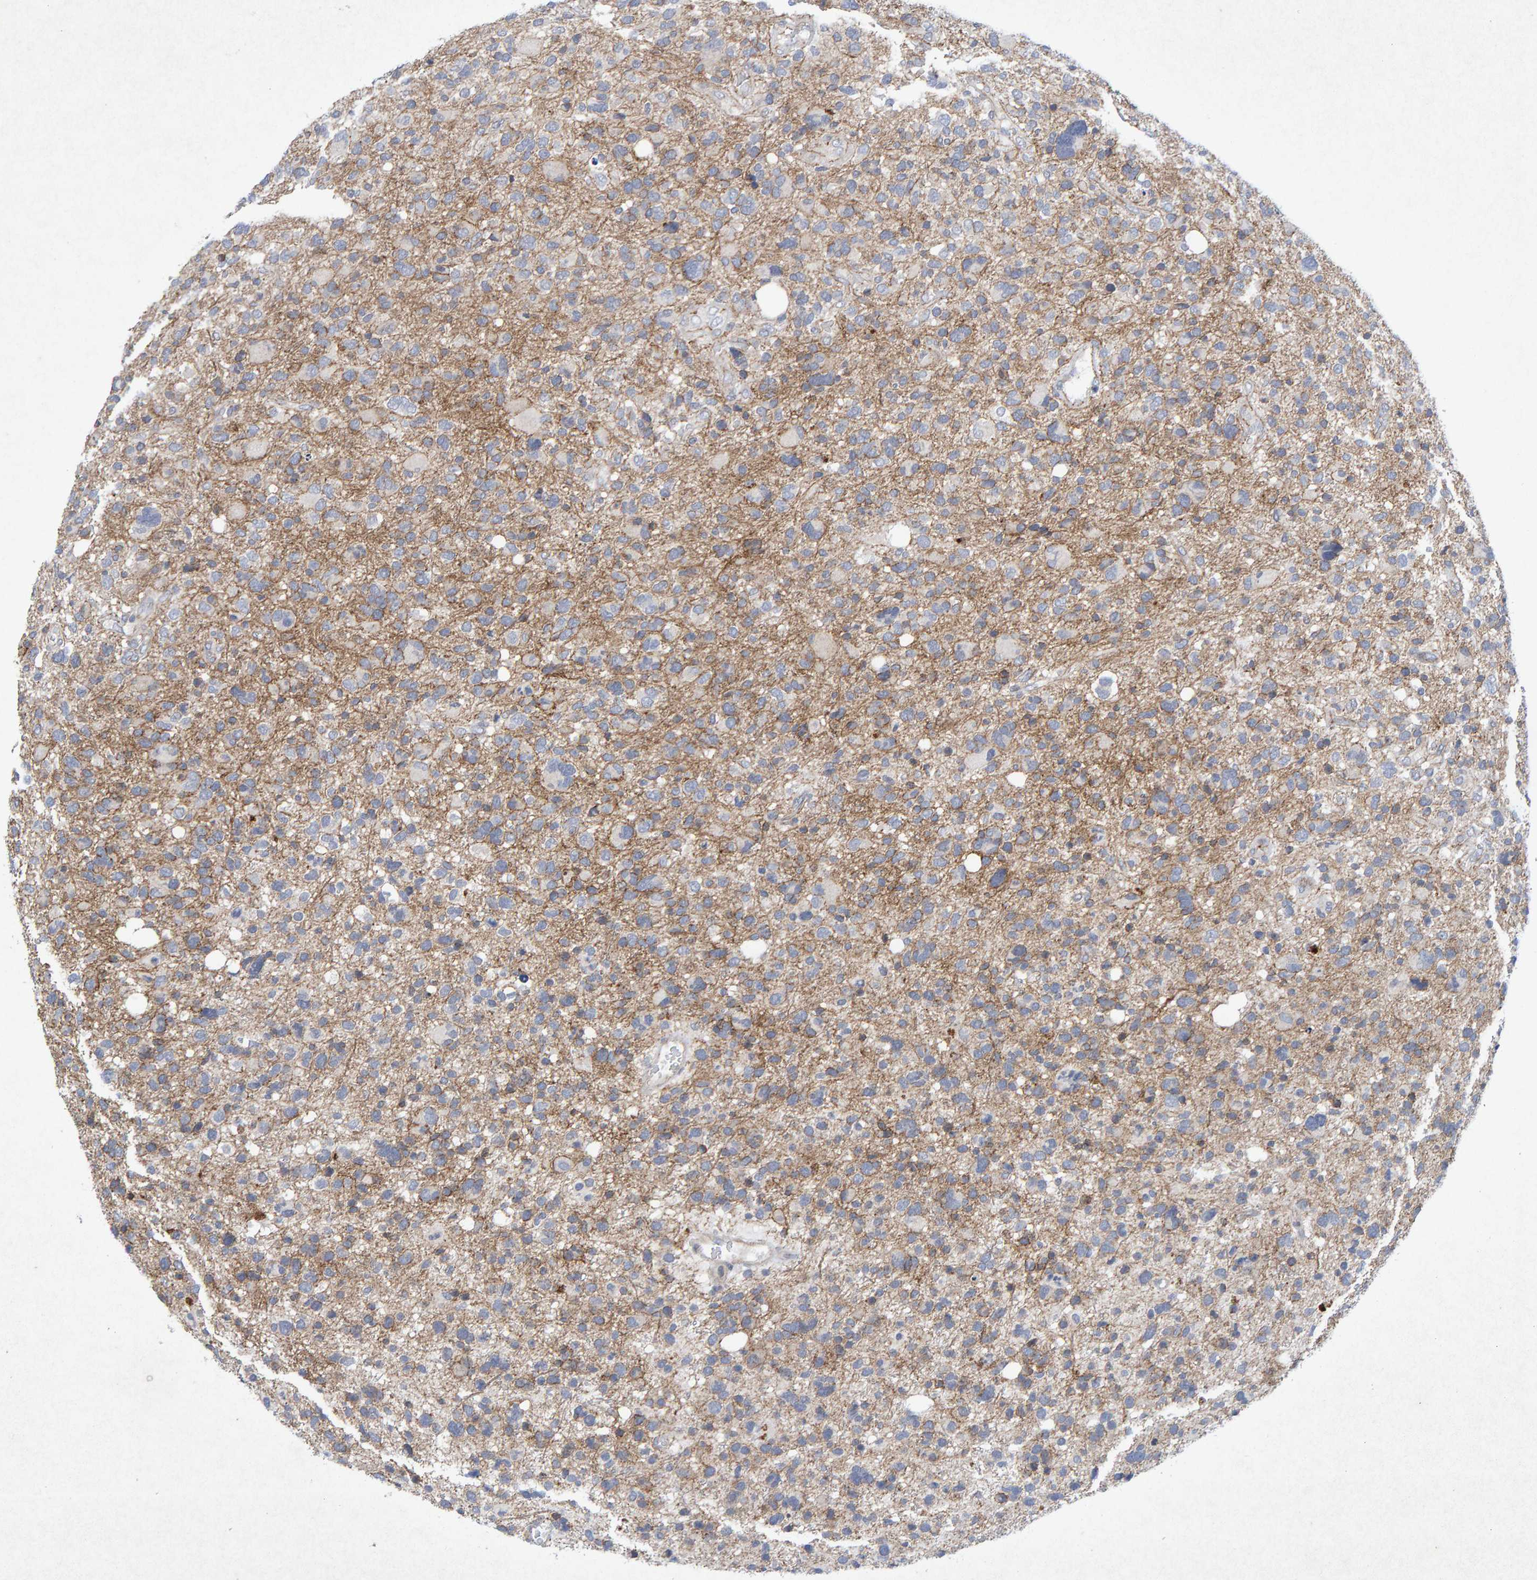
{"staining": {"intensity": "moderate", "quantity": "<25%", "location": "cytoplasmic/membranous"}, "tissue": "glioma", "cell_type": "Tumor cells", "image_type": "cancer", "snomed": [{"axis": "morphology", "description": "Glioma, malignant, High grade"}, {"axis": "topography", "description": "Brain"}], "caption": "Immunohistochemistry (DAB) staining of human glioma shows moderate cytoplasmic/membranous protein positivity in about <25% of tumor cells.", "gene": "CDH2", "patient": {"sex": "male", "age": 48}}